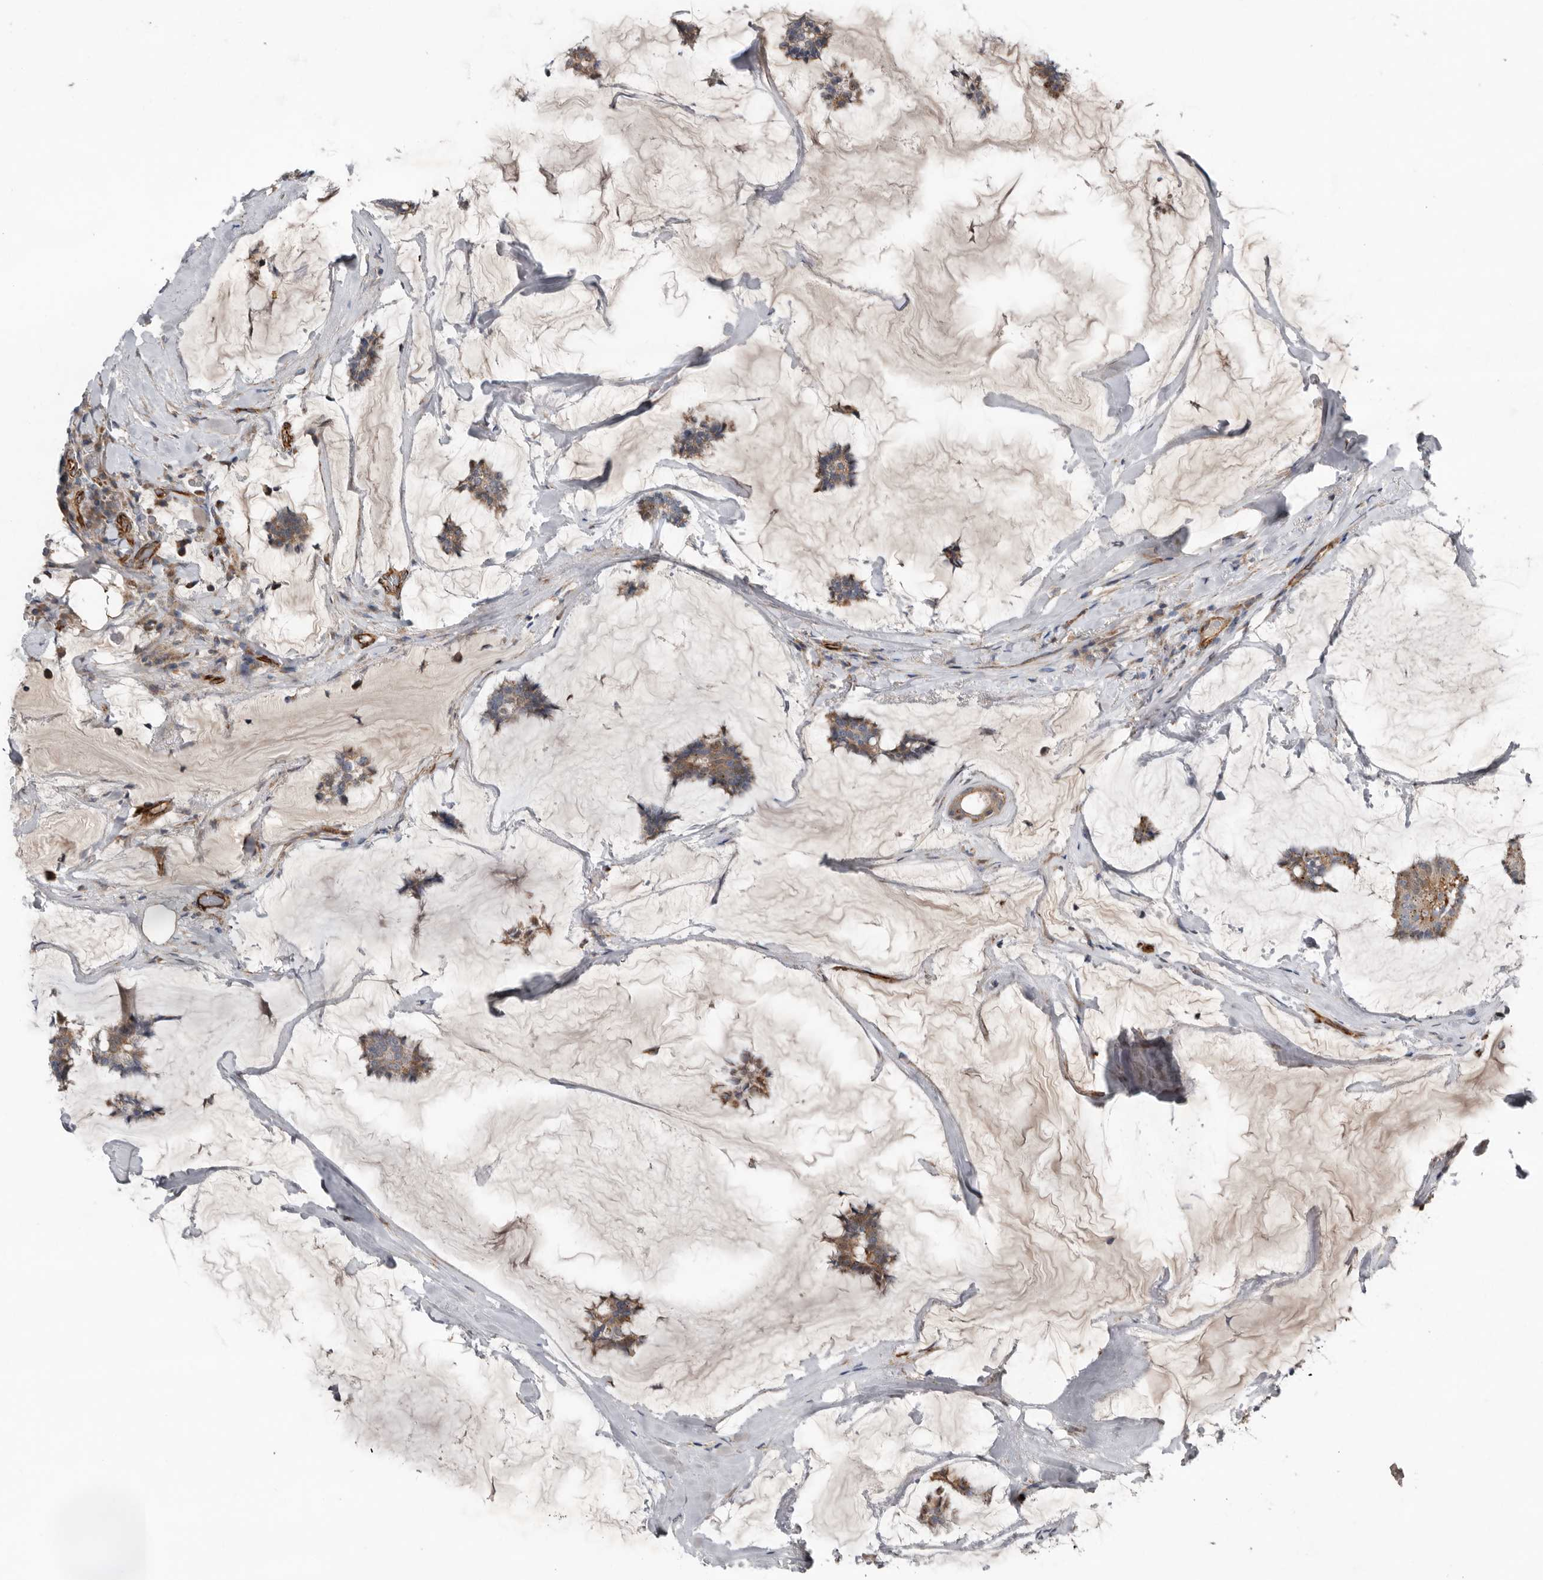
{"staining": {"intensity": "moderate", "quantity": "25%-75%", "location": "cytoplasmic/membranous"}, "tissue": "breast cancer", "cell_type": "Tumor cells", "image_type": "cancer", "snomed": [{"axis": "morphology", "description": "Duct carcinoma"}, {"axis": "topography", "description": "Breast"}], "caption": "Invasive ductal carcinoma (breast) tissue reveals moderate cytoplasmic/membranous staining in approximately 25%-75% of tumor cells, visualized by immunohistochemistry. (DAB (3,3'-diaminobenzidine) IHC with brightfield microscopy, high magnification).", "gene": "RANBP17", "patient": {"sex": "female", "age": 93}}